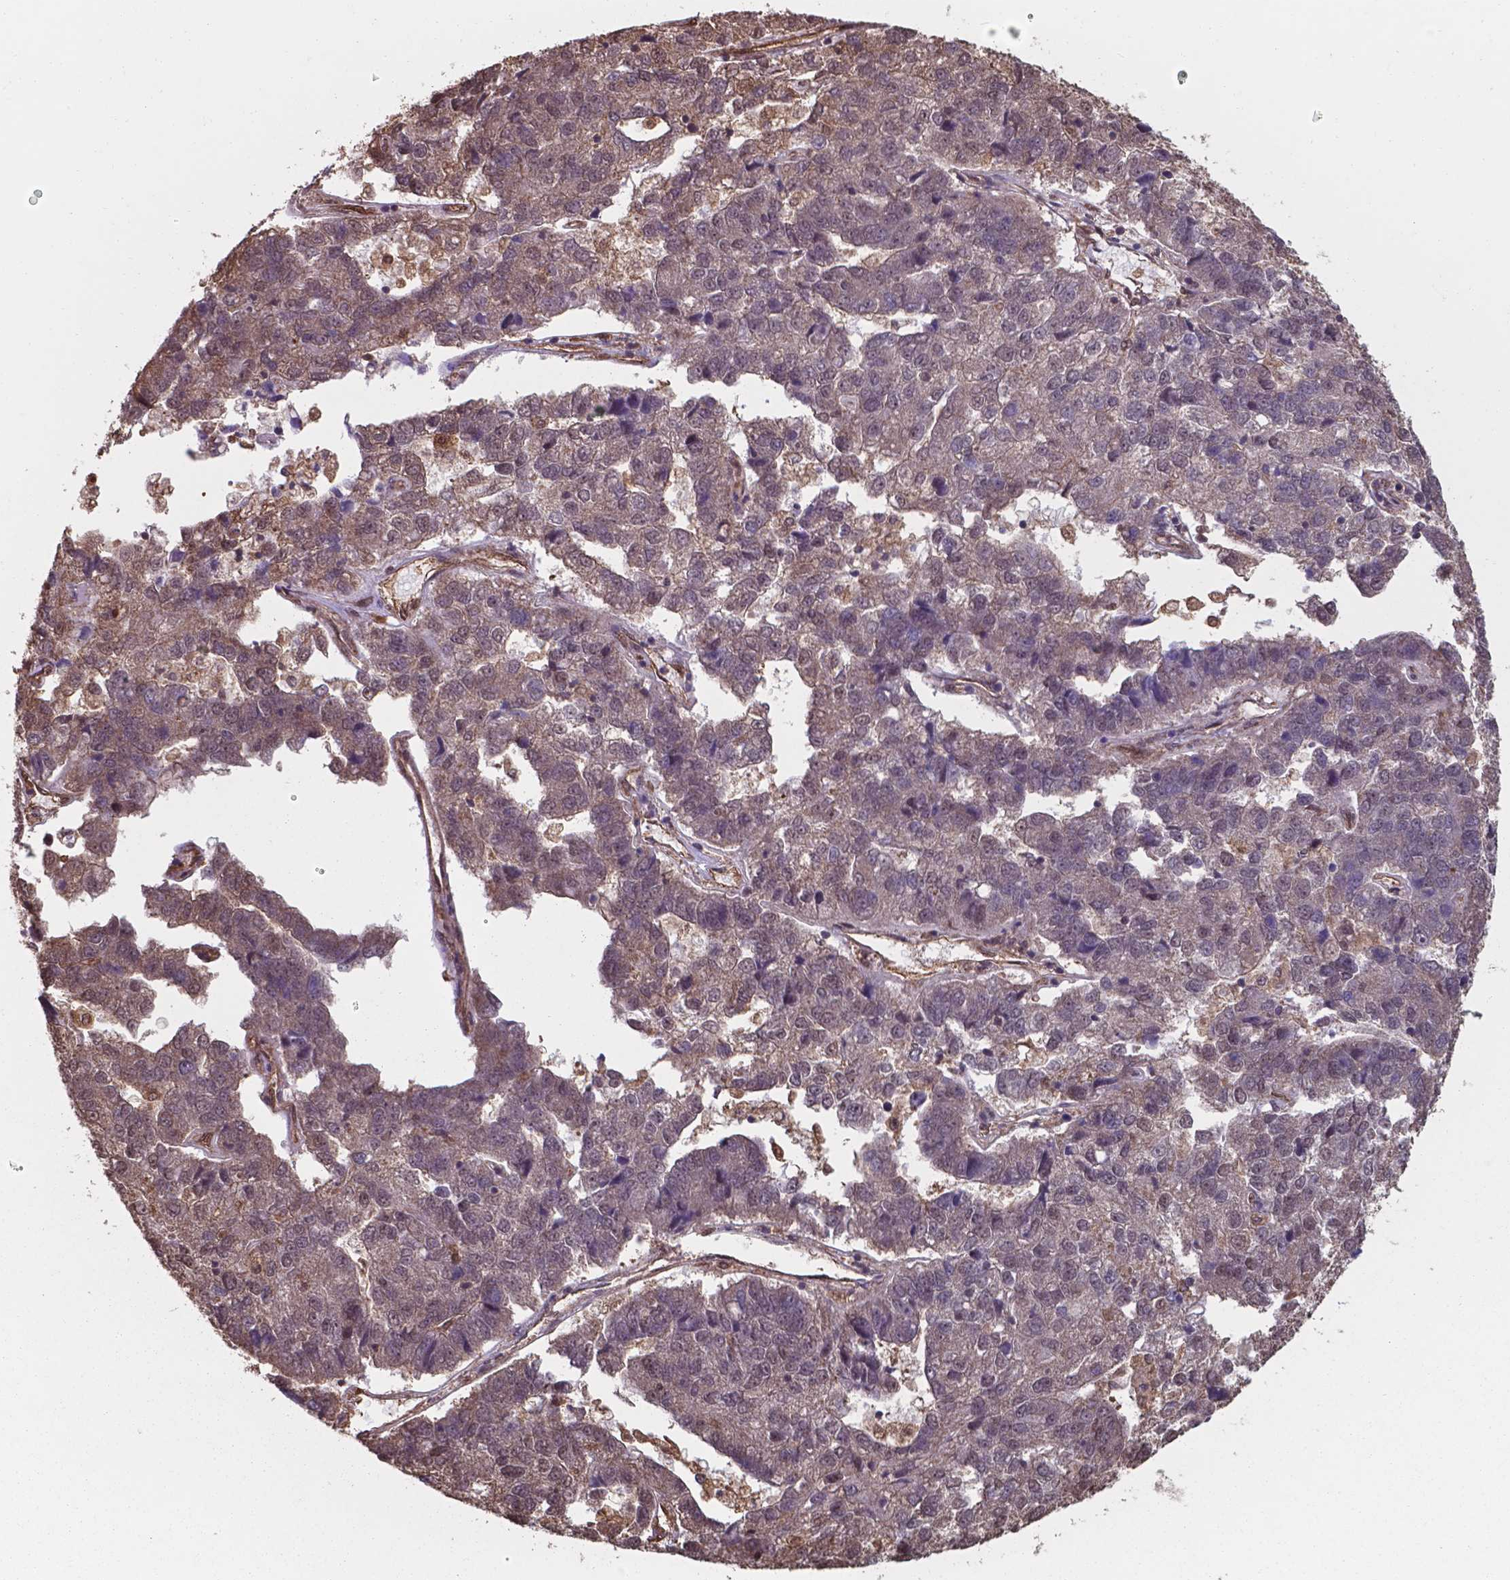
{"staining": {"intensity": "moderate", "quantity": "<25%", "location": "nuclear"}, "tissue": "pancreatic cancer", "cell_type": "Tumor cells", "image_type": "cancer", "snomed": [{"axis": "morphology", "description": "Adenocarcinoma, NOS"}, {"axis": "topography", "description": "Pancreas"}], "caption": "An immunohistochemistry micrograph of neoplastic tissue is shown. Protein staining in brown labels moderate nuclear positivity in pancreatic cancer within tumor cells.", "gene": "CHP2", "patient": {"sex": "female", "age": 61}}